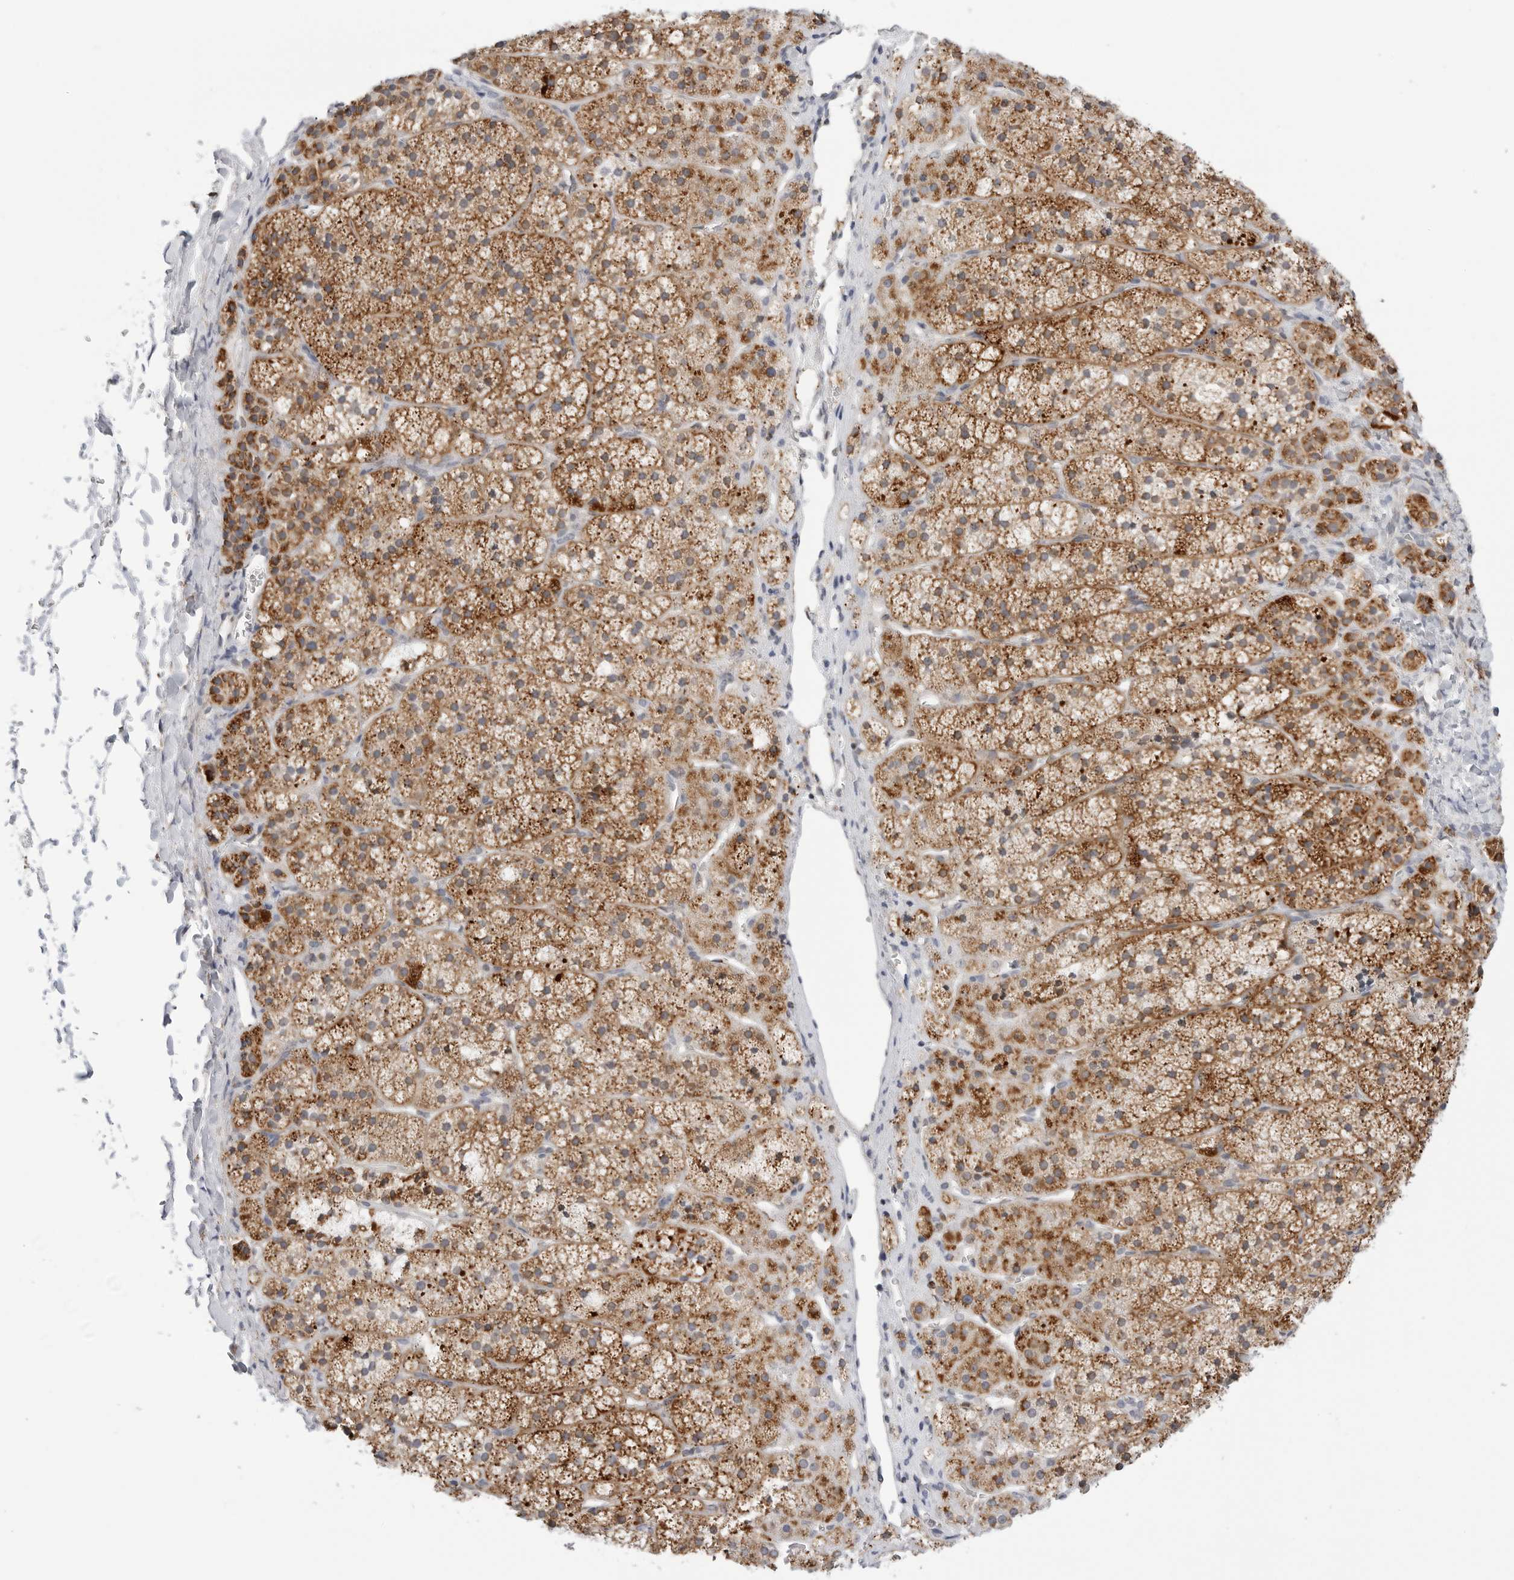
{"staining": {"intensity": "moderate", "quantity": ">75%", "location": "cytoplasmic/membranous"}, "tissue": "adrenal gland", "cell_type": "Glandular cells", "image_type": "normal", "snomed": [{"axis": "morphology", "description": "Normal tissue, NOS"}, {"axis": "topography", "description": "Adrenal gland"}], "caption": "Protein expression analysis of benign adrenal gland exhibits moderate cytoplasmic/membranous positivity in about >75% of glandular cells.", "gene": "ATP5IF1", "patient": {"sex": "female", "age": 44}}